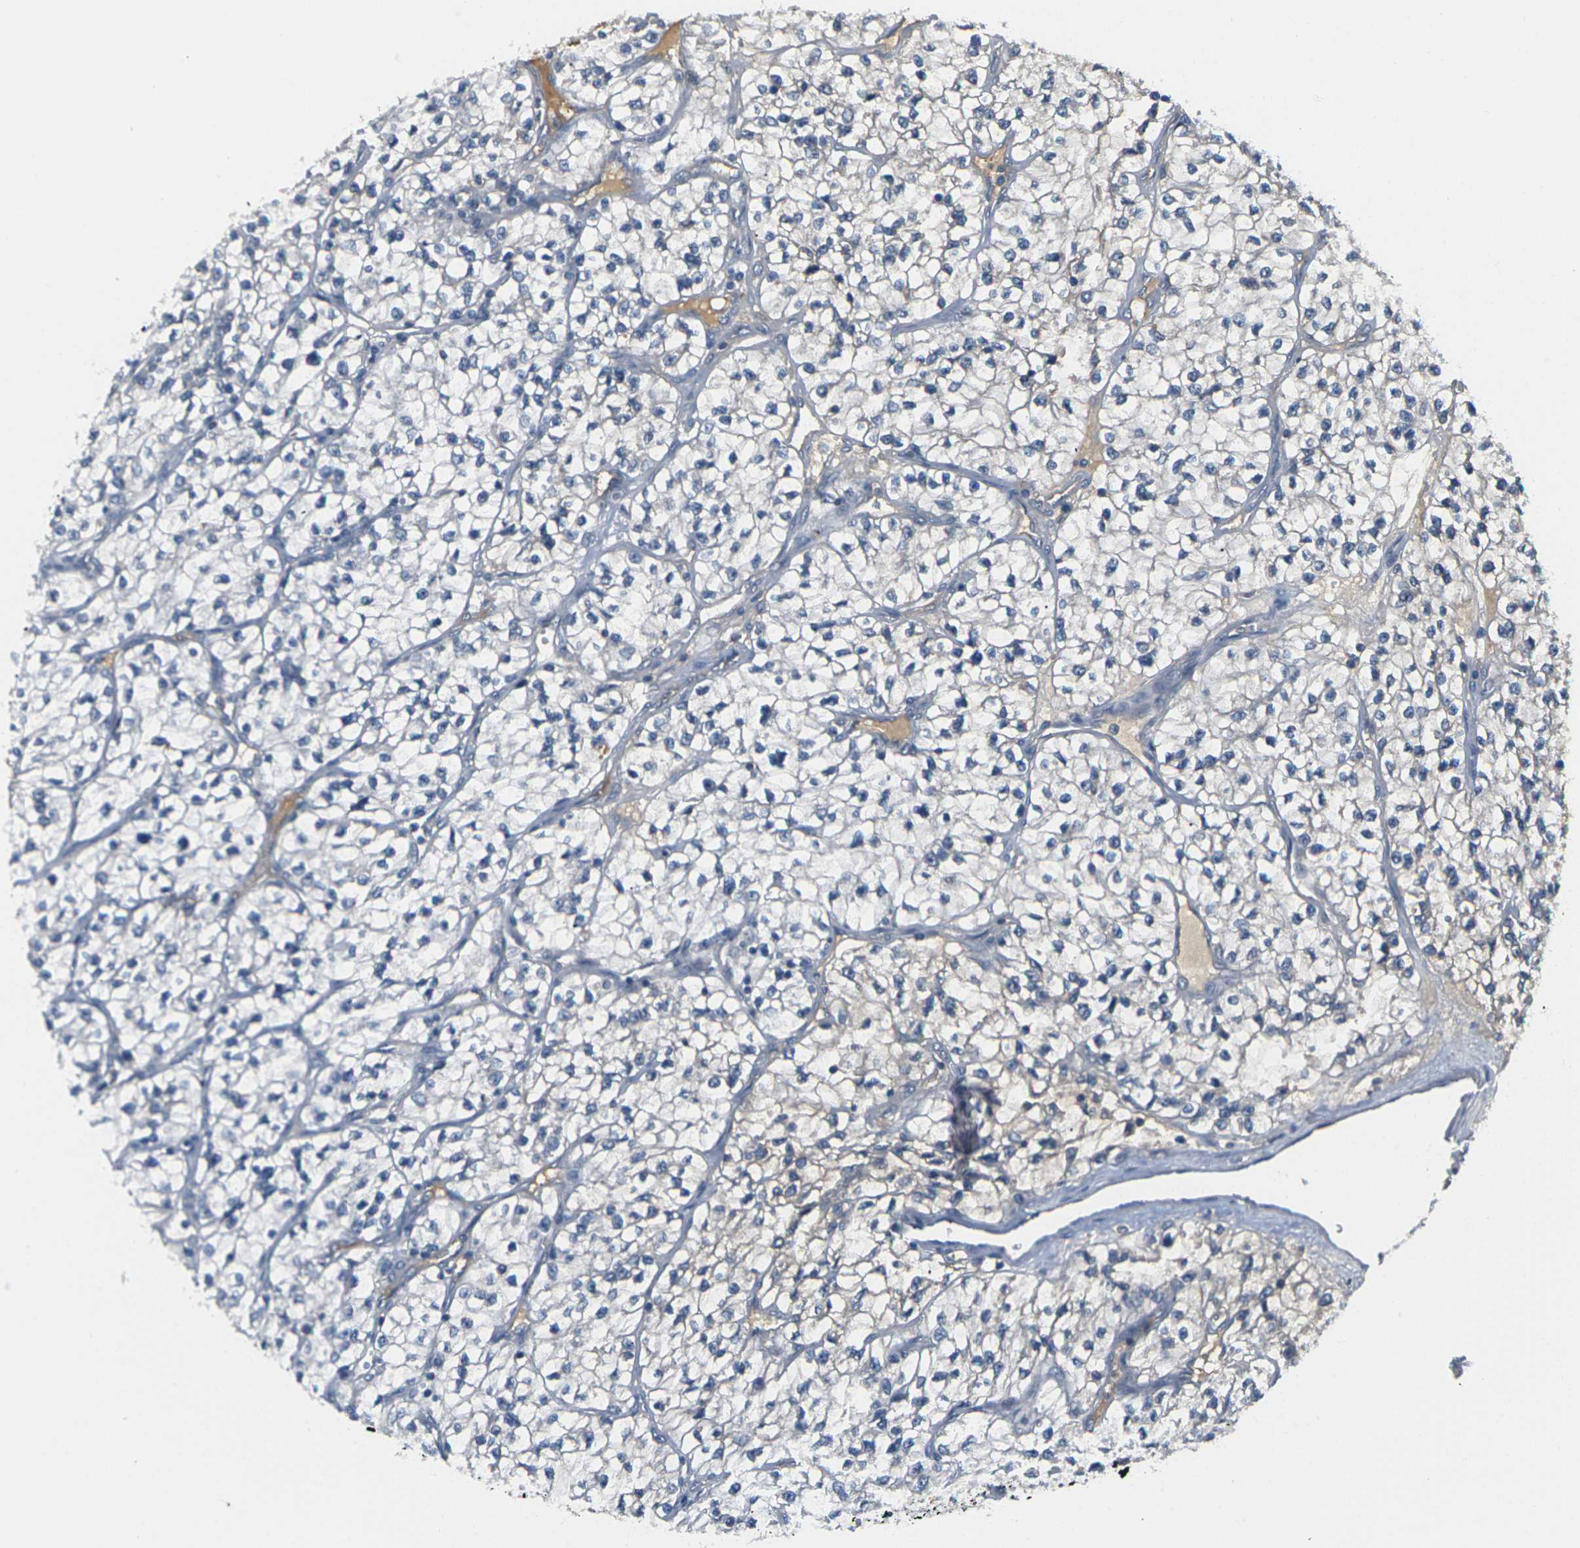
{"staining": {"intensity": "negative", "quantity": "none", "location": "none"}, "tissue": "renal cancer", "cell_type": "Tumor cells", "image_type": "cancer", "snomed": [{"axis": "morphology", "description": "Adenocarcinoma, NOS"}, {"axis": "topography", "description": "Kidney"}], "caption": "DAB (3,3'-diaminobenzidine) immunohistochemical staining of human adenocarcinoma (renal) reveals no significant expression in tumor cells.", "gene": "PKP2", "patient": {"sex": "female", "age": 57}}